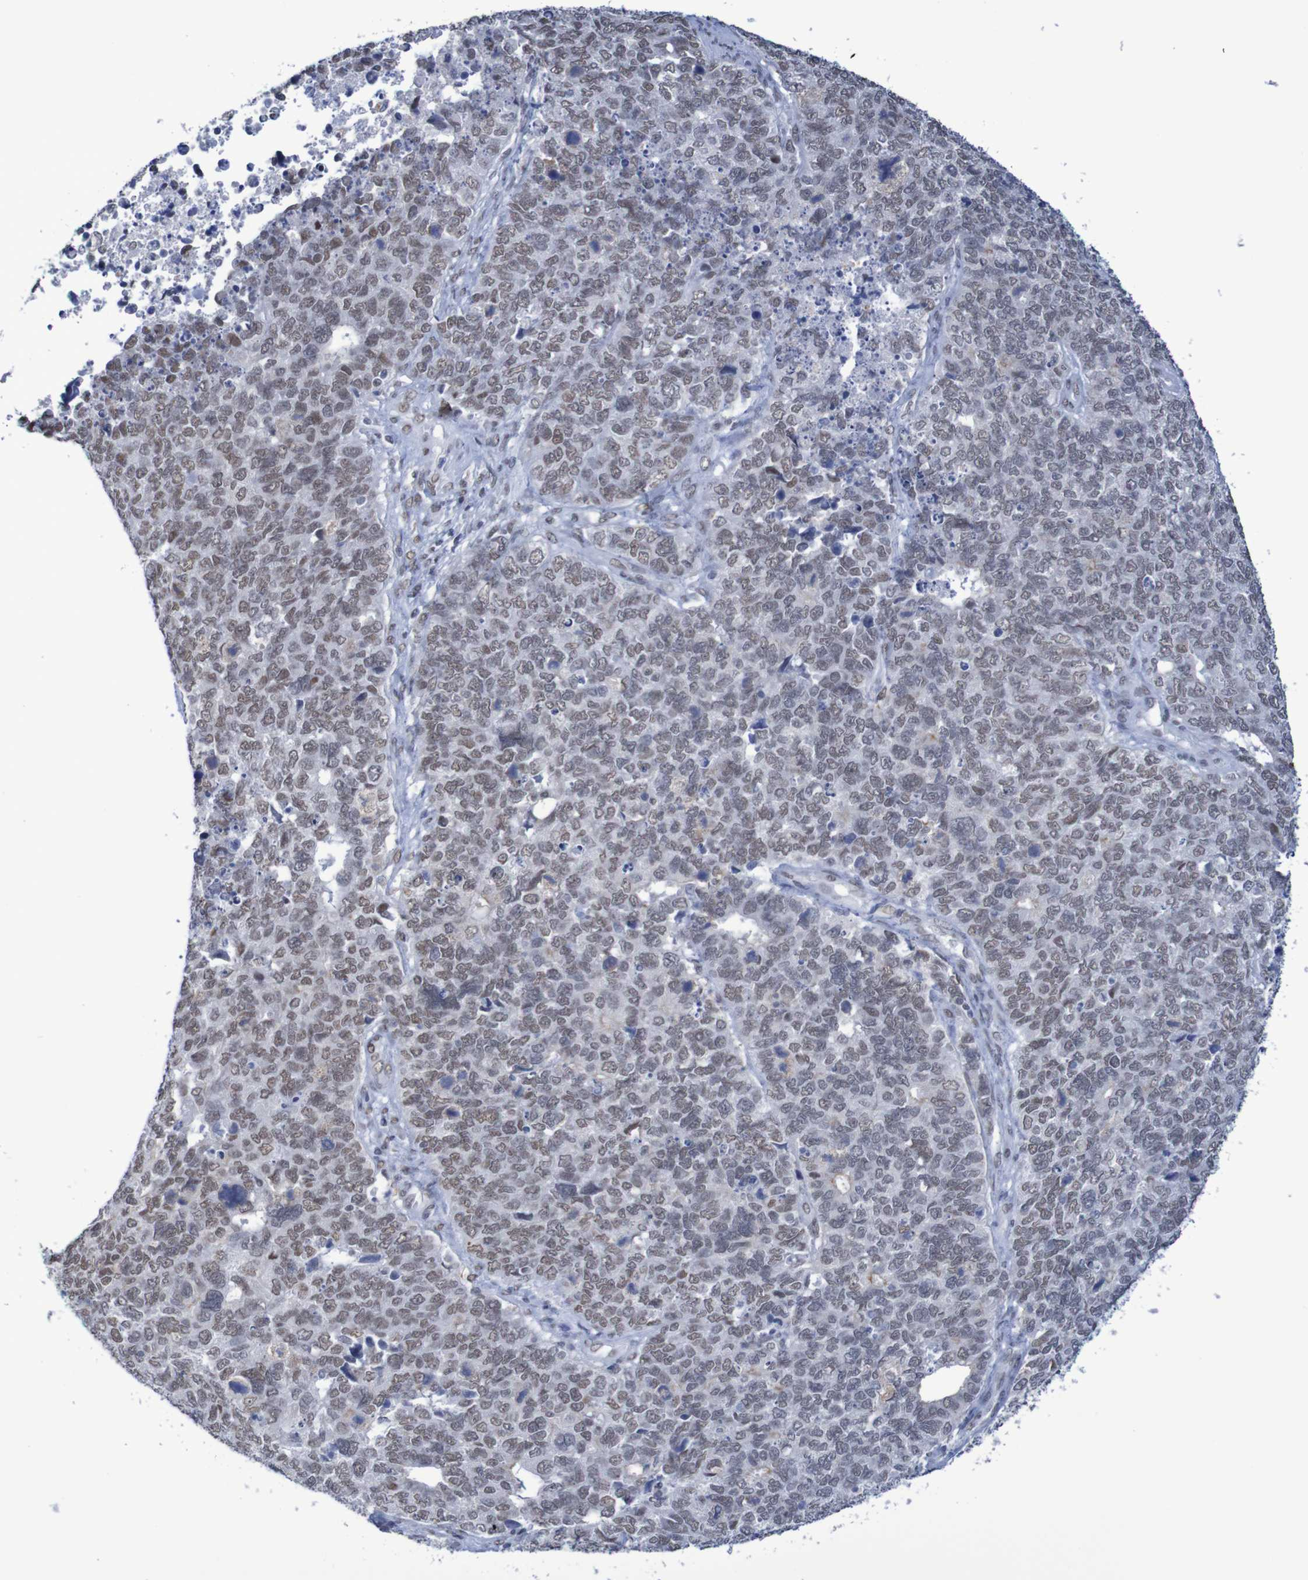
{"staining": {"intensity": "weak", "quantity": ">75%", "location": "nuclear"}, "tissue": "cervical cancer", "cell_type": "Tumor cells", "image_type": "cancer", "snomed": [{"axis": "morphology", "description": "Squamous cell carcinoma, NOS"}, {"axis": "topography", "description": "Cervix"}], "caption": "Immunohistochemical staining of human squamous cell carcinoma (cervical) exhibits low levels of weak nuclear protein expression in about >75% of tumor cells.", "gene": "MRTFB", "patient": {"sex": "female", "age": 63}}